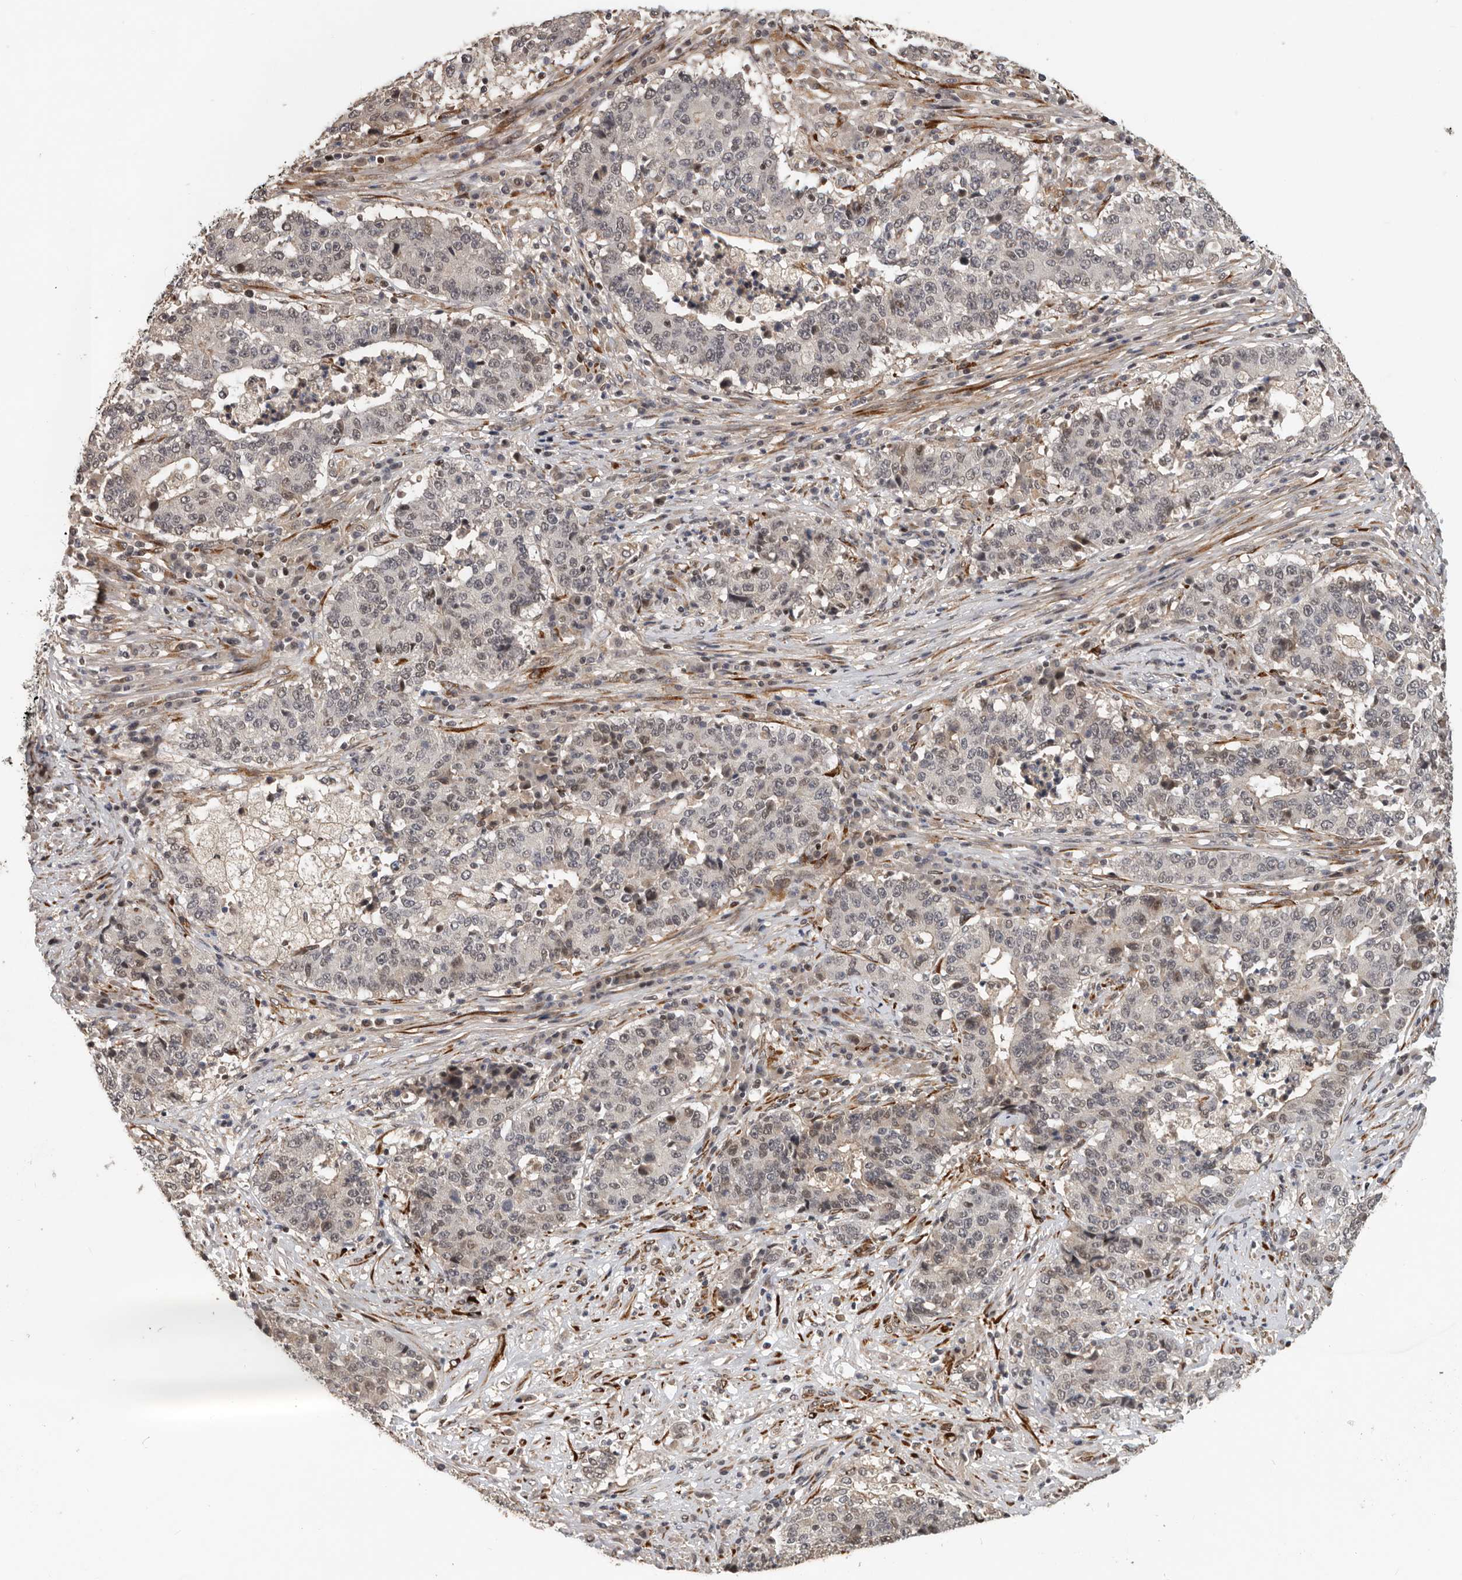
{"staining": {"intensity": "weak", "quantity": "25%-75%", "location": "nuclear"}, "tissue": "stomach cancer", "cell_type": "Tumor cells", "image_type": "cancer", "snomed": [{"axis": "morphology", "description": "Adenocarcinoma, NOS"}, {"axis": "topography", "description": "Stomach"}], "caption": "Protein staining reveals weak nuclear positivity in approximately 25%-75% of tumor cells in stomach cancer (adenocarcinoma).", "gene": "HENMT1", "patient": {"sex": "male", "age": 59}}